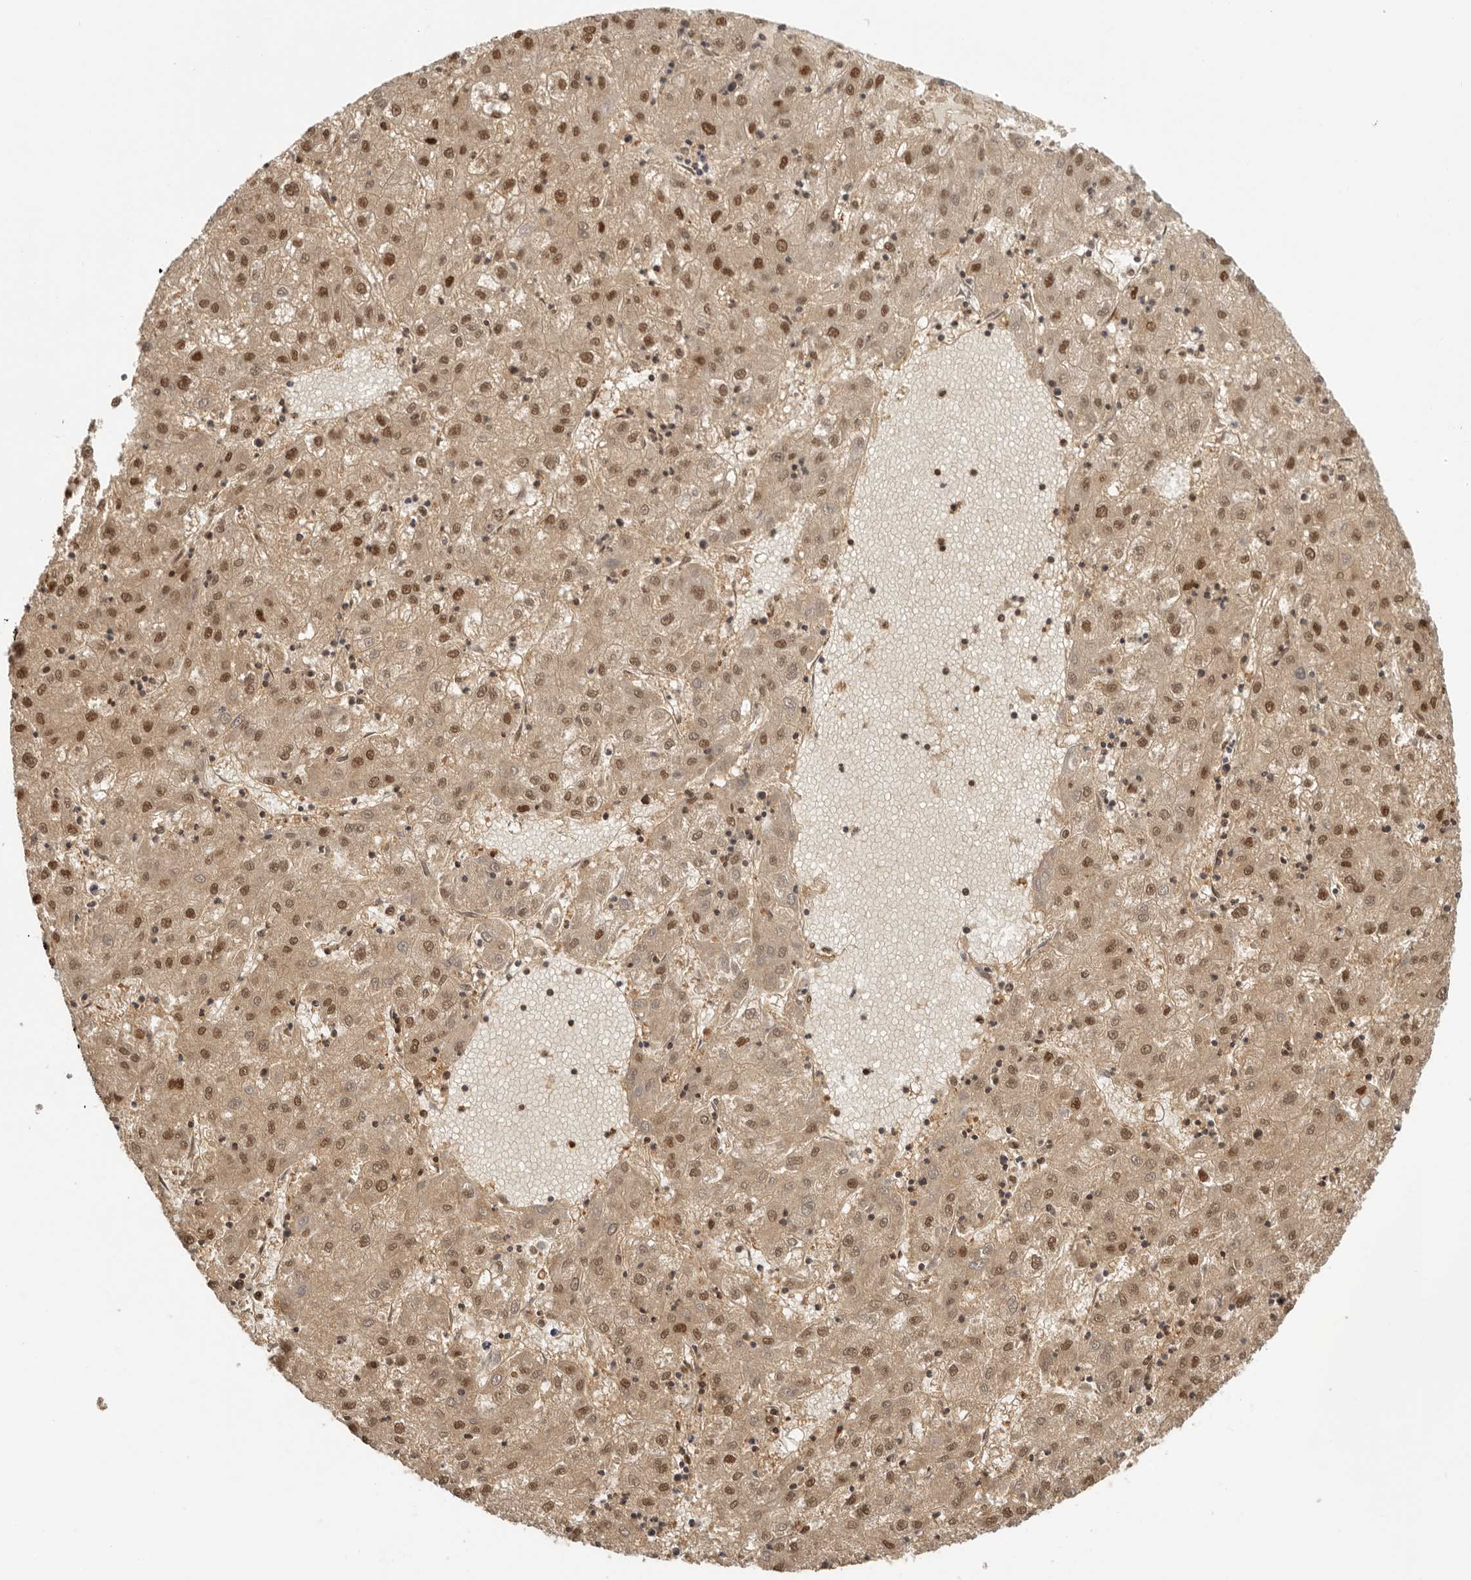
{"staining": {"intensity": "moderate", "quantity": ">75%", "location": "cytoplasmic/membranous,nuclear"}, "tissue": "liver cancer", "cell_type": "Tumor cells", "image_type": "cancer", "snomed": [{"axis": "morphology", "description": "Carcinoma, Hepatocellular, NOS"}, {"axis": "topography", "description": "Liver"}], "caption": "The immunohistochemical stain labels moderate cytoplasmic/membranous and nuclear staining in tumor cells of liver cancer tissue.", "gene": "PSMA5", "patient": {"sex": "male", "age": 72}}